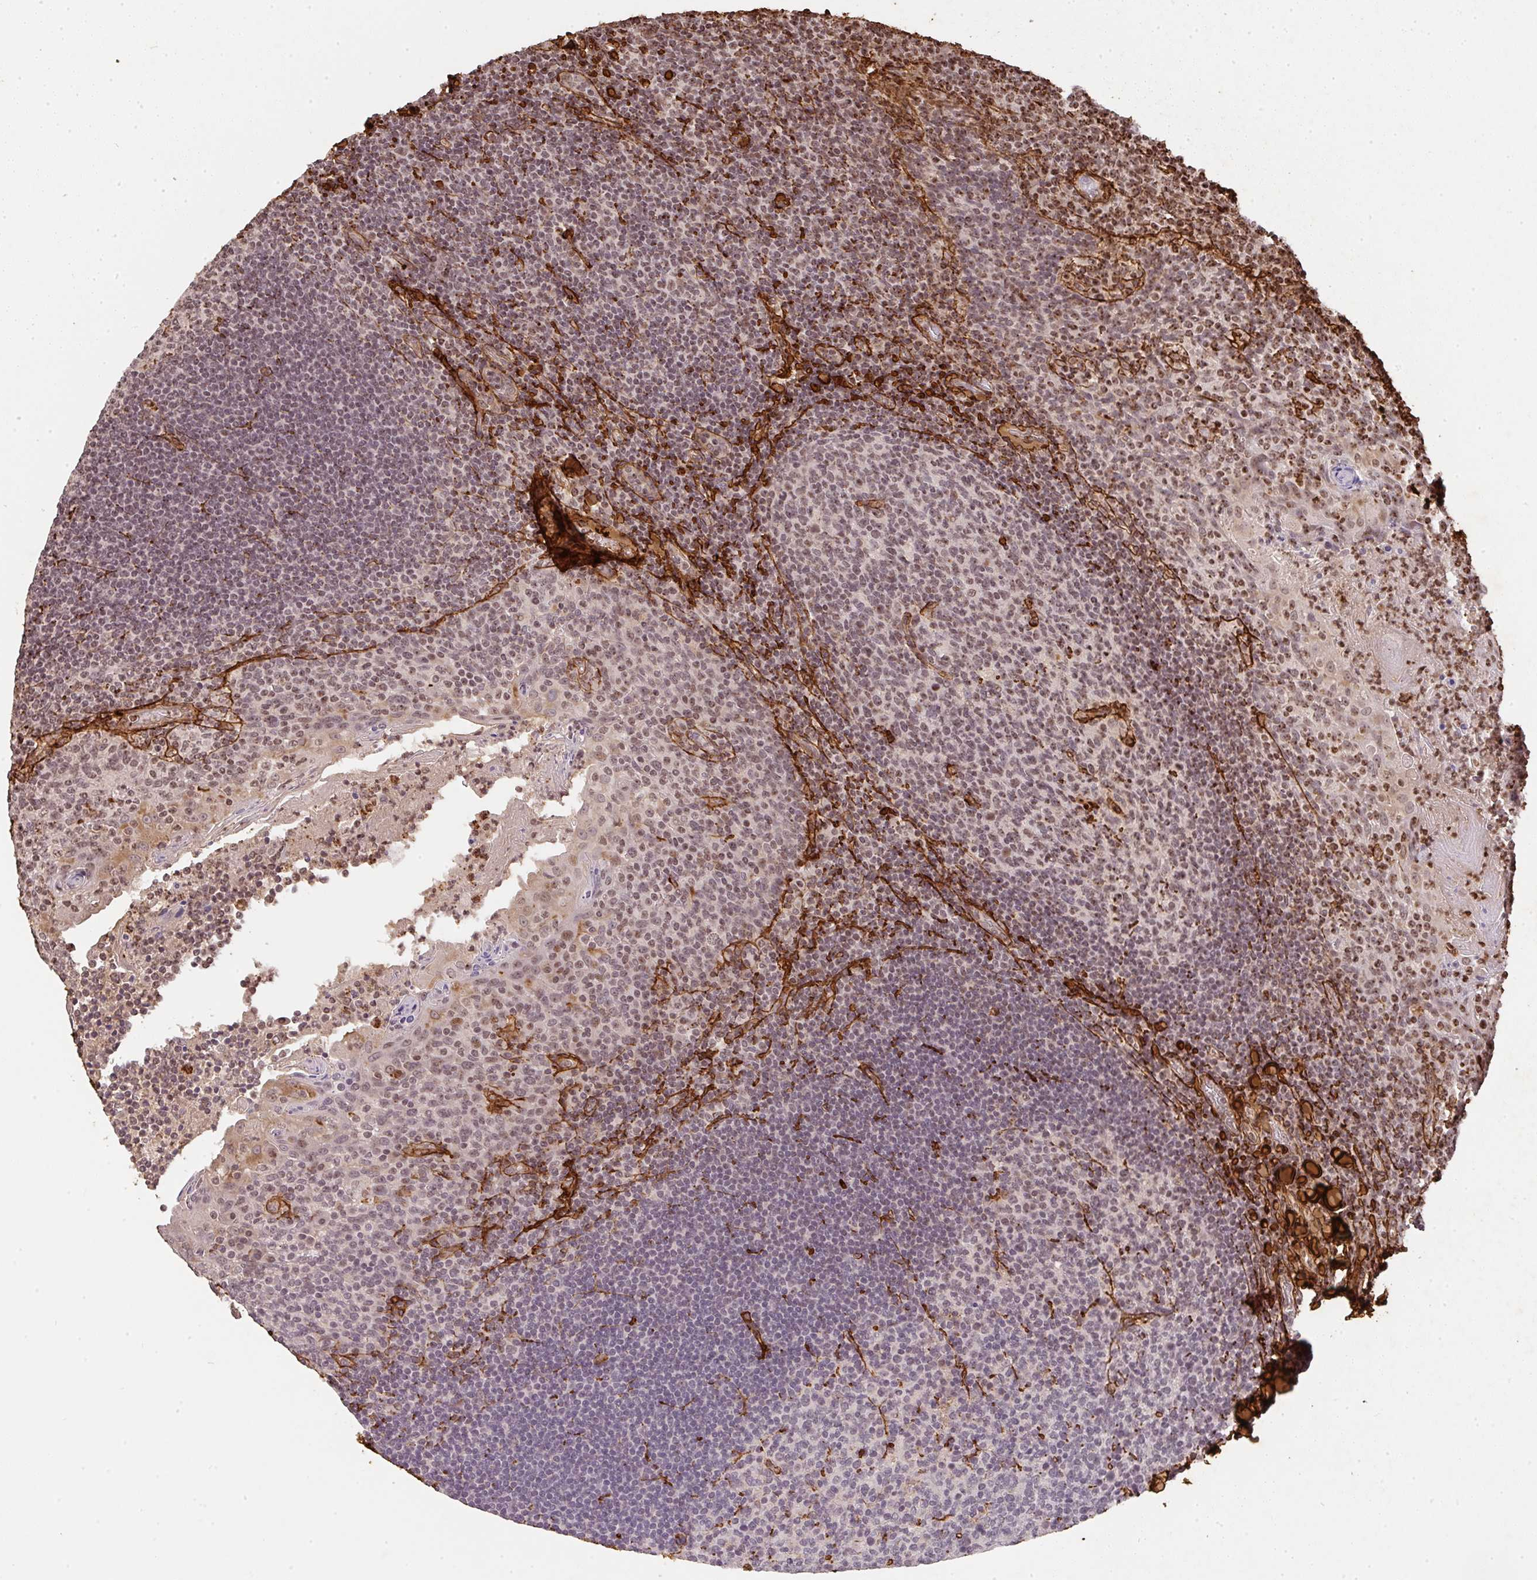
{"staining": {"intensity": "negative", "quantity": "none", "location": "none"}, "tissue": "tonsil", "cell_type": "Germinal center cells", "image_type": "normal", "snomed": [{"axis": "morphology", "description": "Normal tissue, NOS"}, {"axis": "topography", "description": "Tonsil"}], "caption": "This is an immunohistochemistry (IHC) photomicrograph of normal human tonsil. There is no positivity in germinal center cells.", "gene": "COL3A1", "patient": {"sex": "female", "age": 10}}